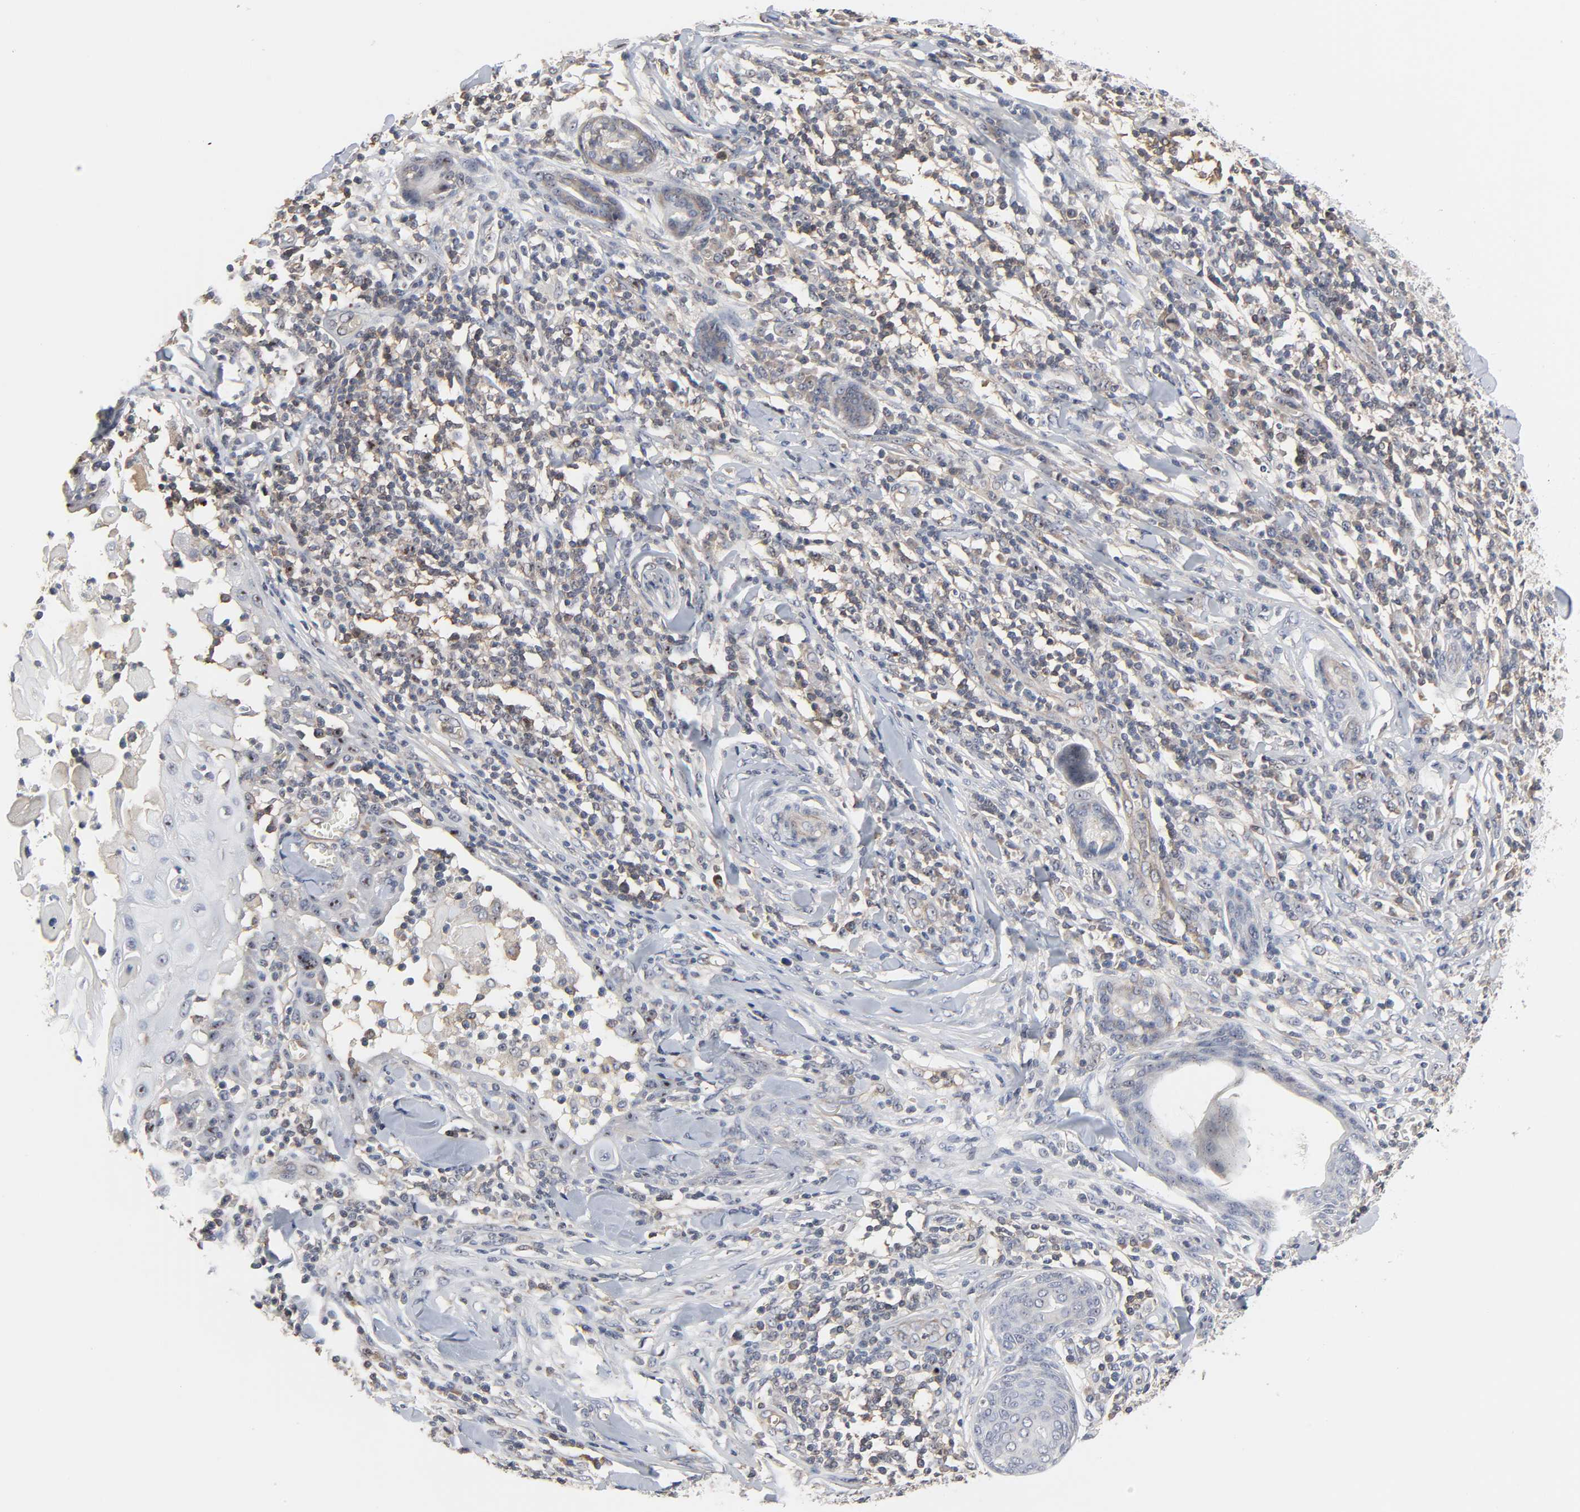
{"staining": {"intensity": "weak", "quantity": "<25%", "location": "cytoplasmic/membranous"}, "tissue": "skin cancer", "cell_type": "Tumor cells", "image_type": "cancer", "snomed": [{"axis": "morphology", "description": "Squamous cell carcinoma, NOS"}, {"axis": "topography", "description": "Skin"}], "caption": "Immunohistochemistry (IHC) micrograph of skin cancer stained for a protein (brown), which exhibits no staining in tumor cells.", "gene": "DDX10", "patient": {"sex": "male", "age": 24}}